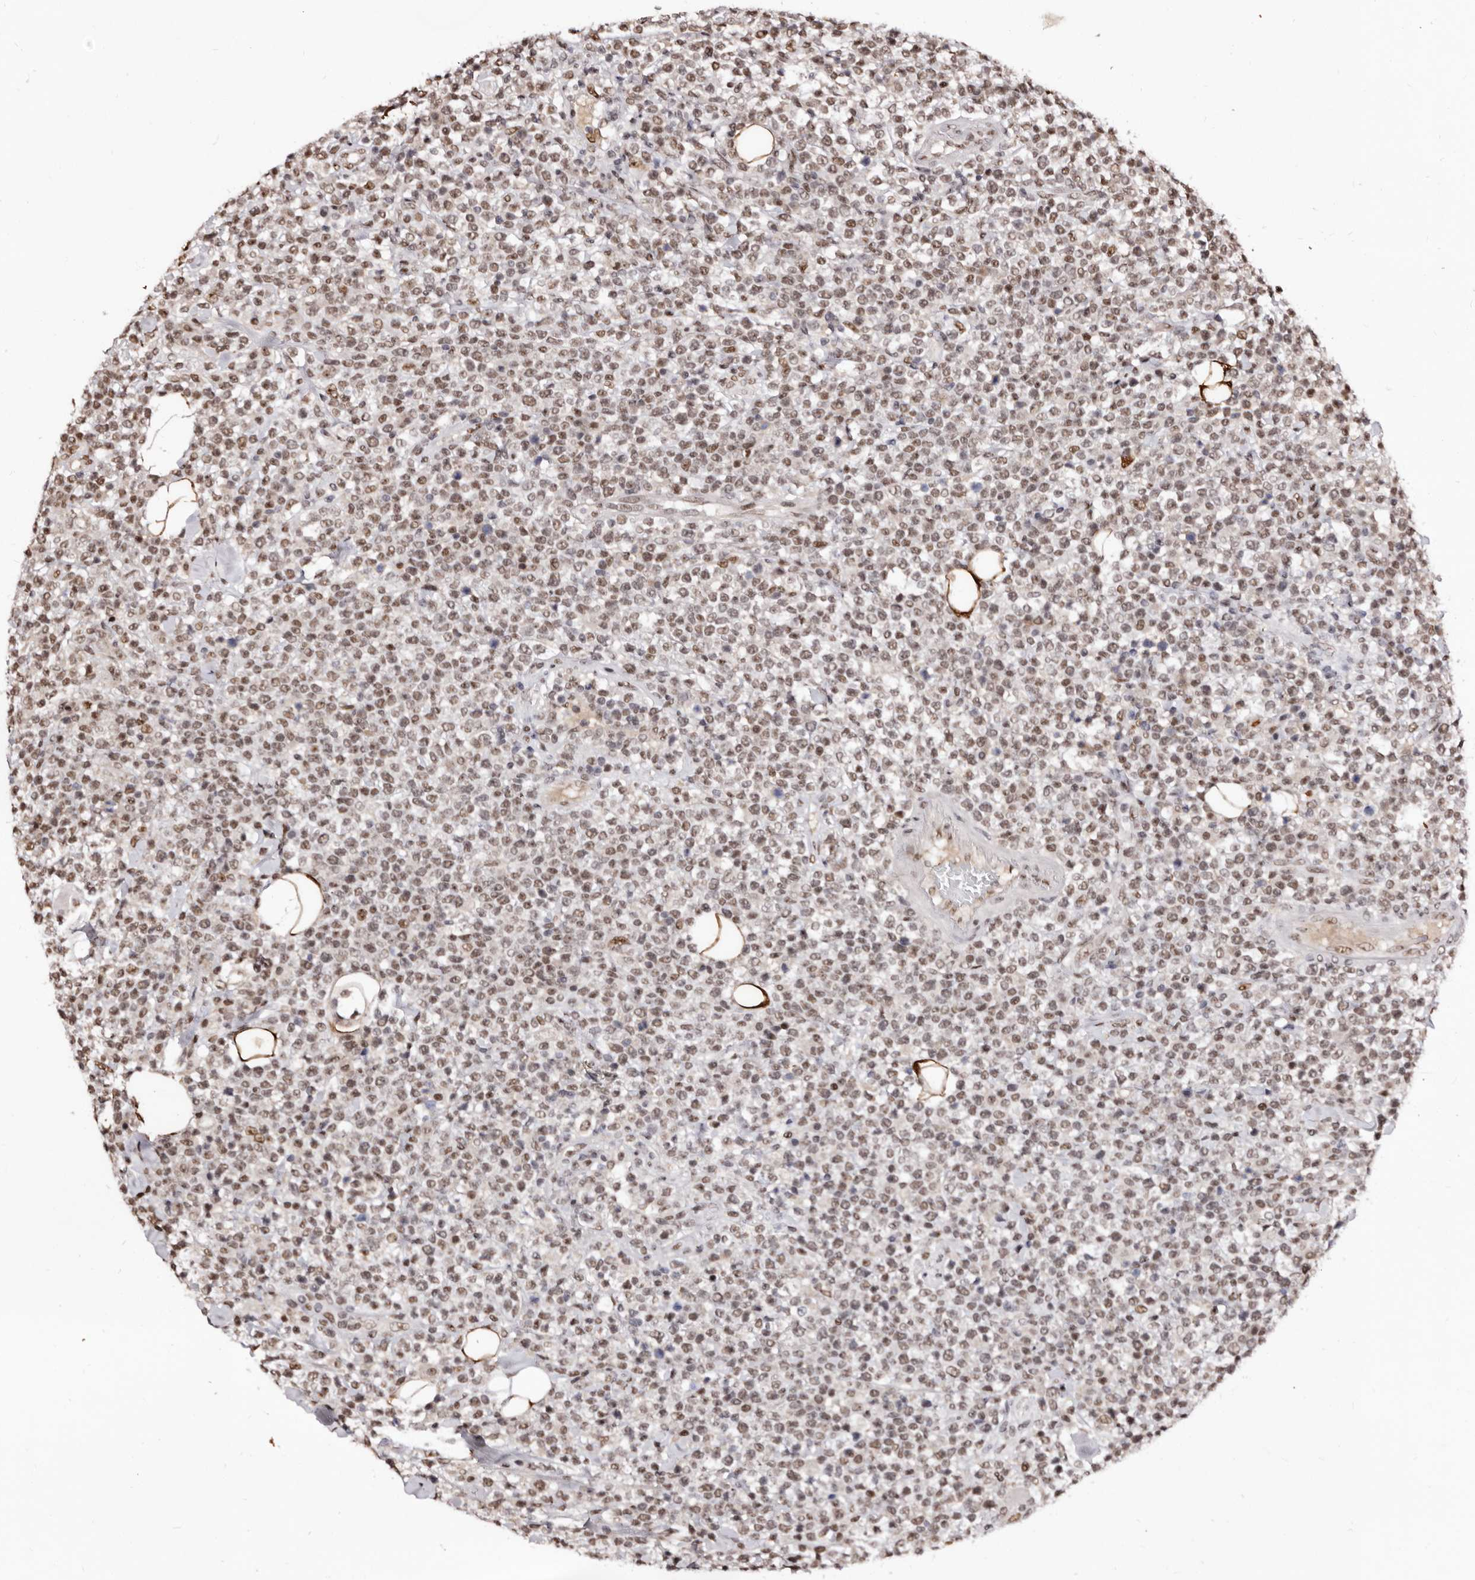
{"staining": {"intensity": "moderate", "quantity": ">75%", "location": "nuclear"}, "tissue": "lymphoma", "cell_type": "Tumor cells", "image_type": "cancer", "snomed": [{"axis": "morphology", "description": "Malignant lymphoma, non-Hodgkin's type, High grade"}, {"axis": "topography", "description": "Colon"}], "caption": "Immunohistochemistry (DAB (3,3'-diaminobenzidine)) staining of human high-grade malignant lymphoma, non-Hodgkin's type shows moderate nuclear protein expression in about >75% of tumor cells. The protein is stained brown, and the nuclei are stained in blue (DAB IHC with brightfield microscopy, high magnification).", "gene": "ANAPC11", "patient": {"sex": "female", "age": 53}}